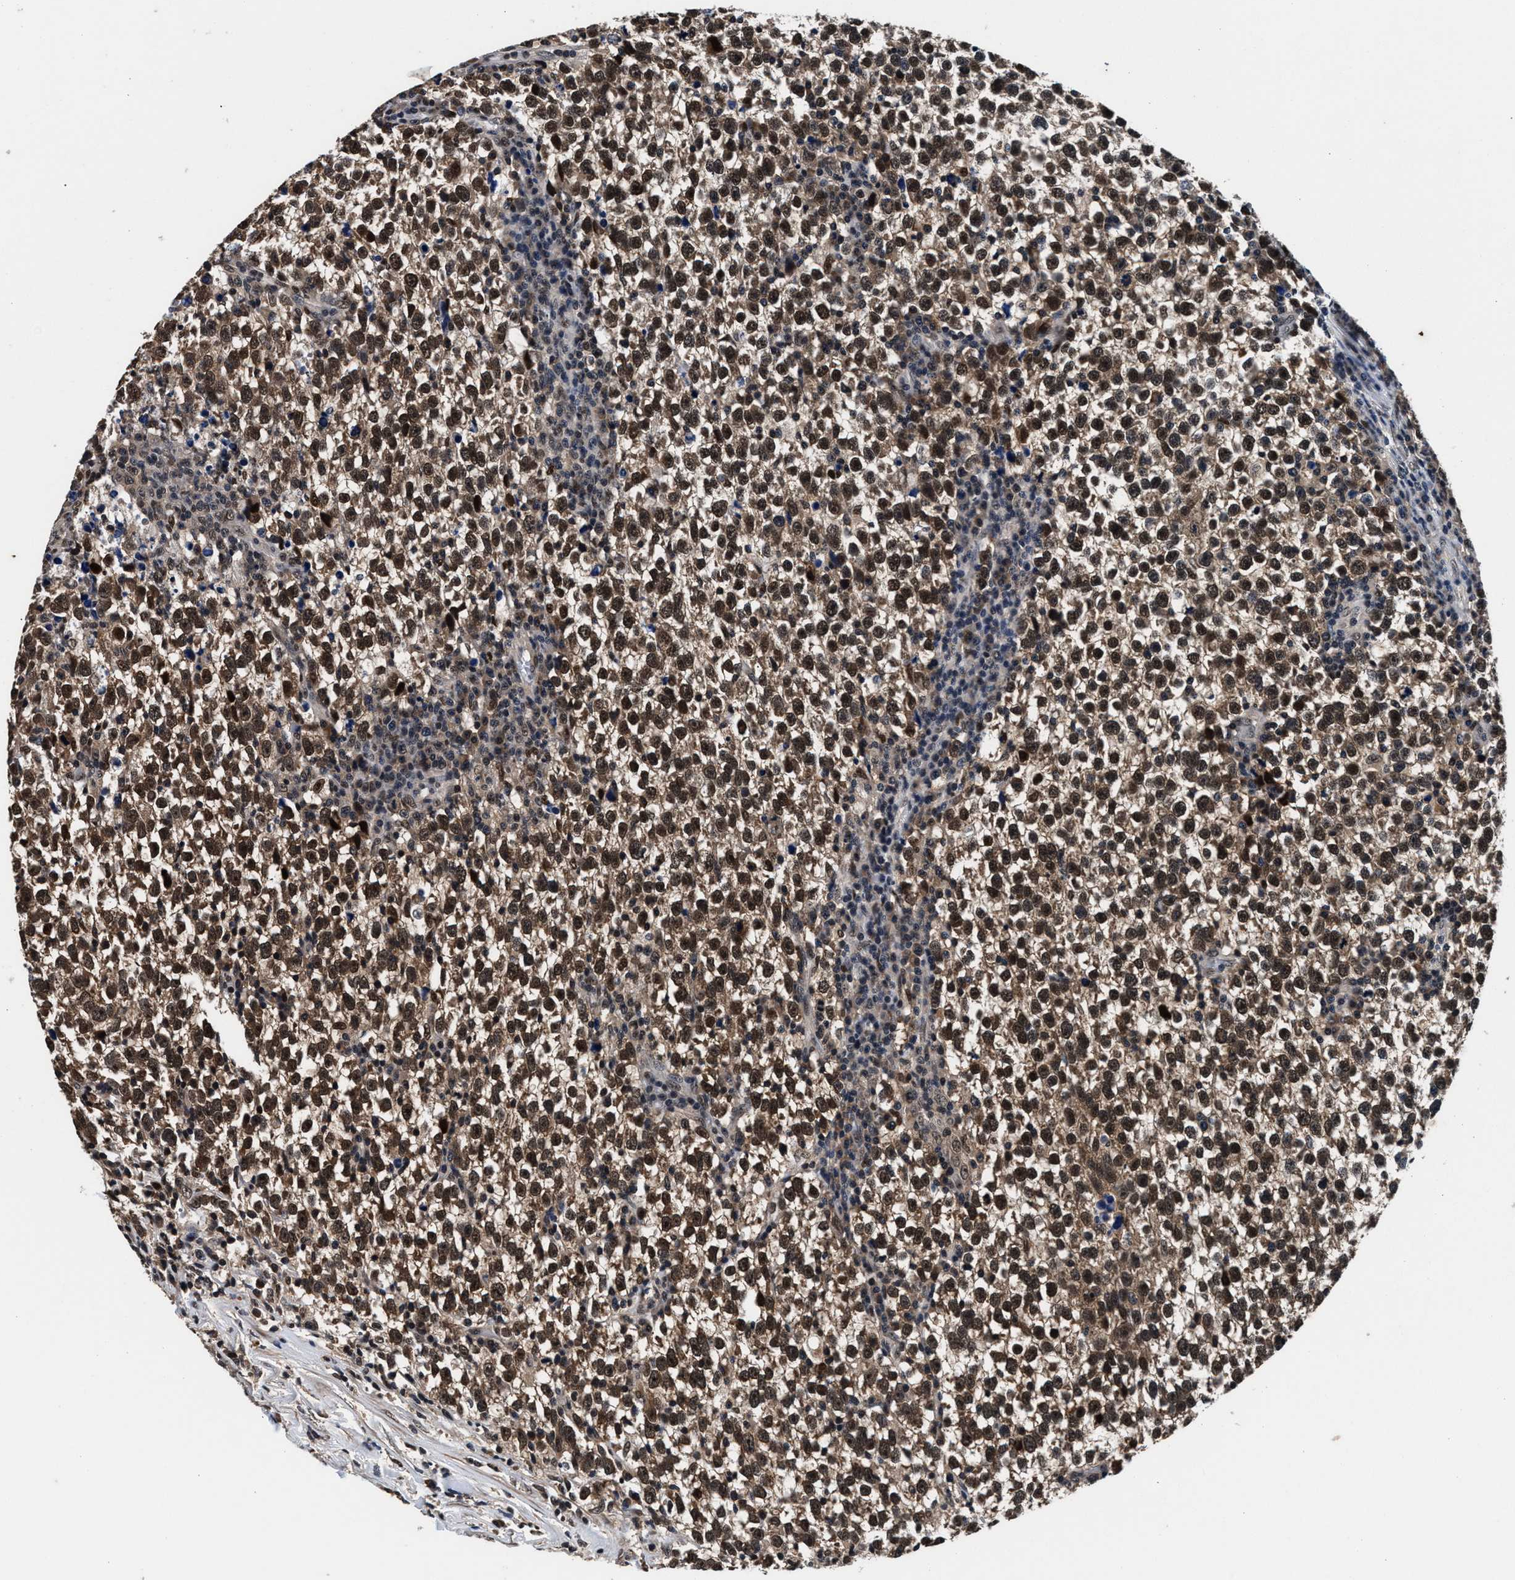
{"staining": {"intensity": "strong", "quantity": ">75%", "location": "cytoplasmic/membranous,nuclear"}, "tissue": "testis cancer", "cell_type": "Tumor cells", "image_type": "cancer", "snomed": [{"axis": "morphology", "description": "Normal tissue, NOS"}, {"axis": "morphology", "description": "Seminoma, NOS"}, {"axis": "topography", "description": "Testis"}], "caption": "Immunohistochemistry image of neoplastic tissue: human testis cancer stained using immunohistochemistry shows high levels of strong protein expression localized specifically in the cytoplasmic/membranous and nuclear of tumor cells, appearing as a cytoplasmic/membranous and nuclear brown color.", "gene": "USP16", "patient": {"sex": "male", "age": 43}}